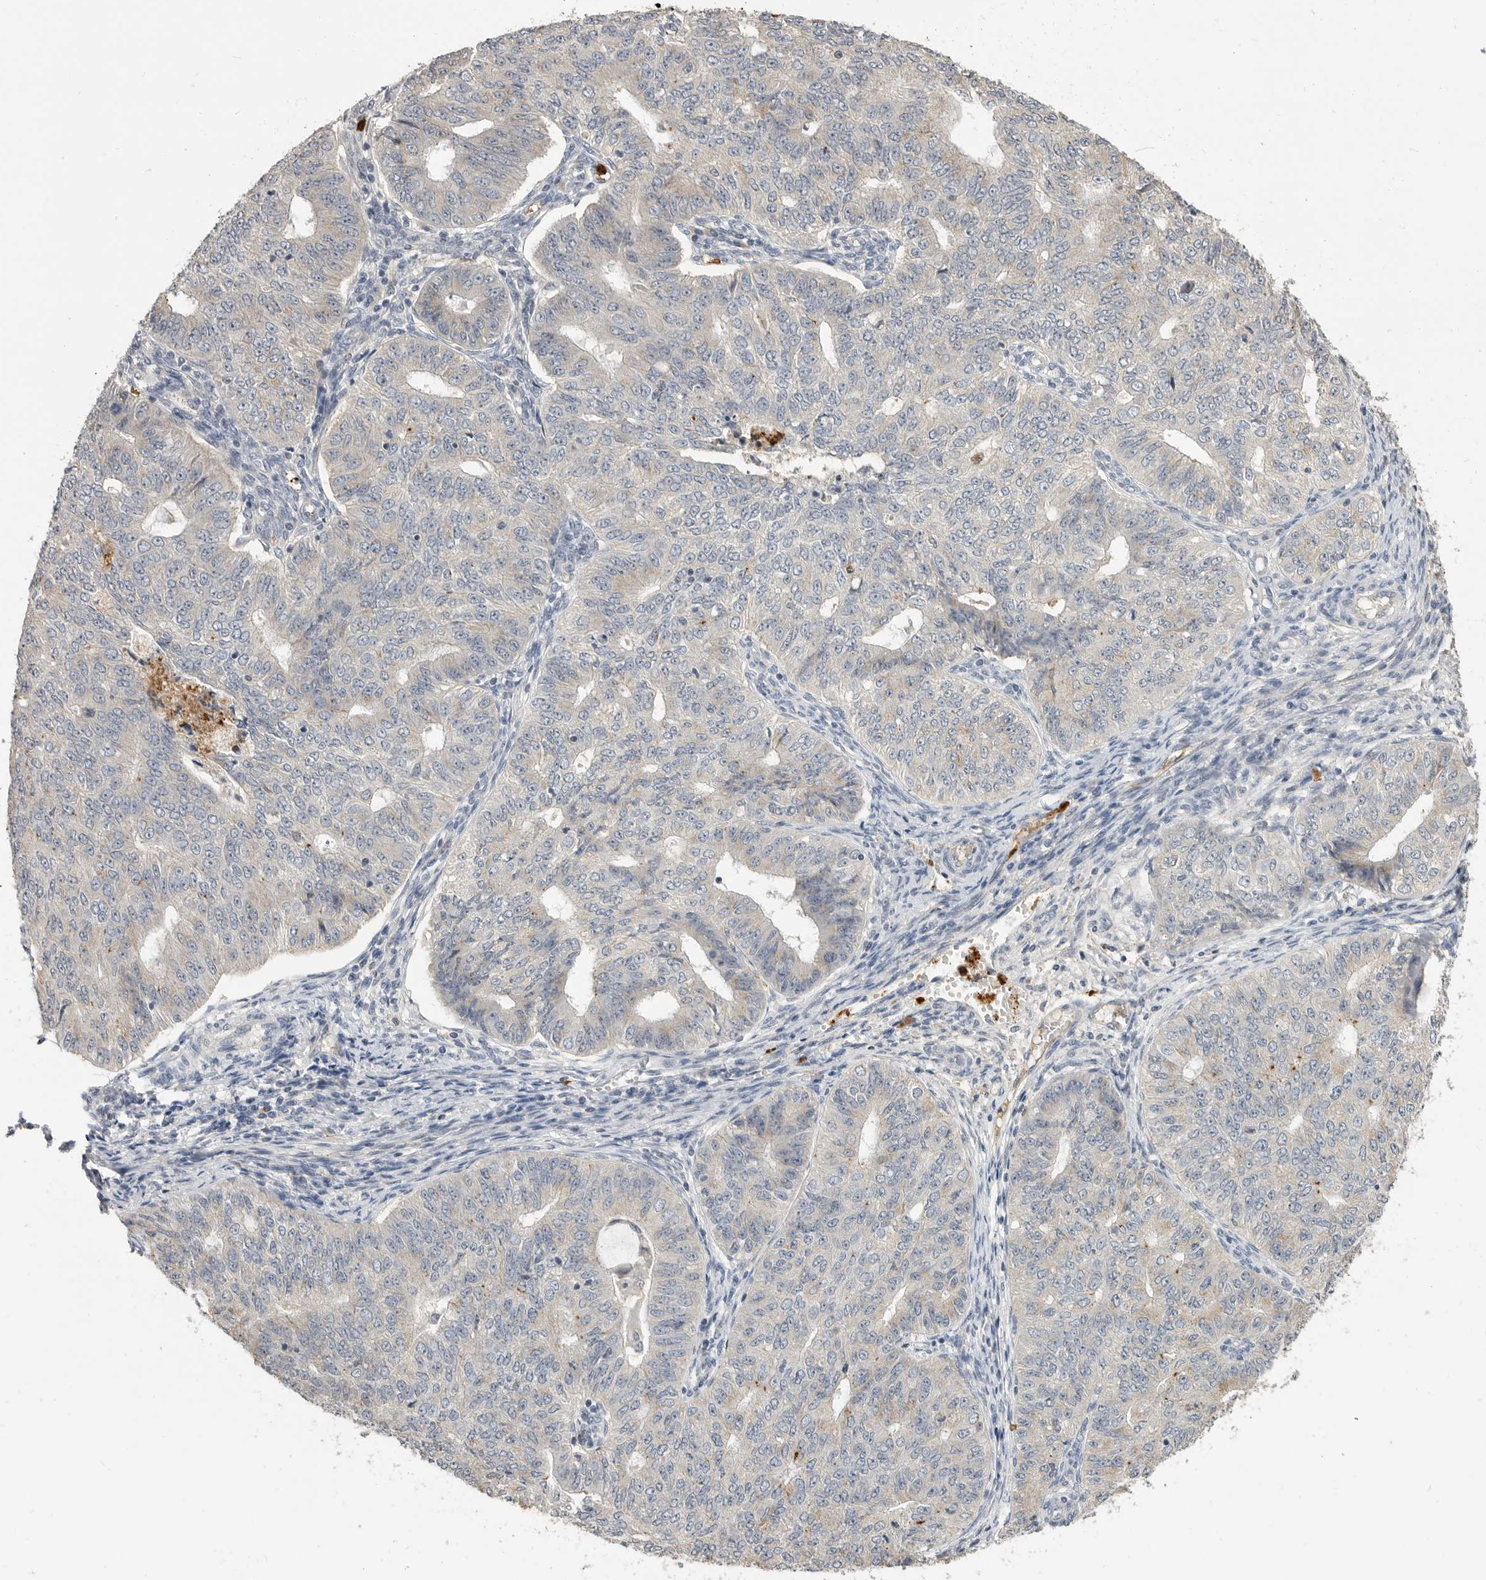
{"staining": {"intensity": "negative", "quantity": "none", "location": "none"}, "tissue": "endometrial cancer", "cell_type": "Tumor cells", "image_type": "cancer", "snomed": [{"axis": "morphology", "description": "Adenocarcinoma, NOS"}, {"axis": "topography", "description": "Endometrium"}], "caption": "Protein analysis of endometrial cancer displays no significant expression in tumor cells.", "gene": "LTBR", "patient": {"sex": "female", "age": 32}}